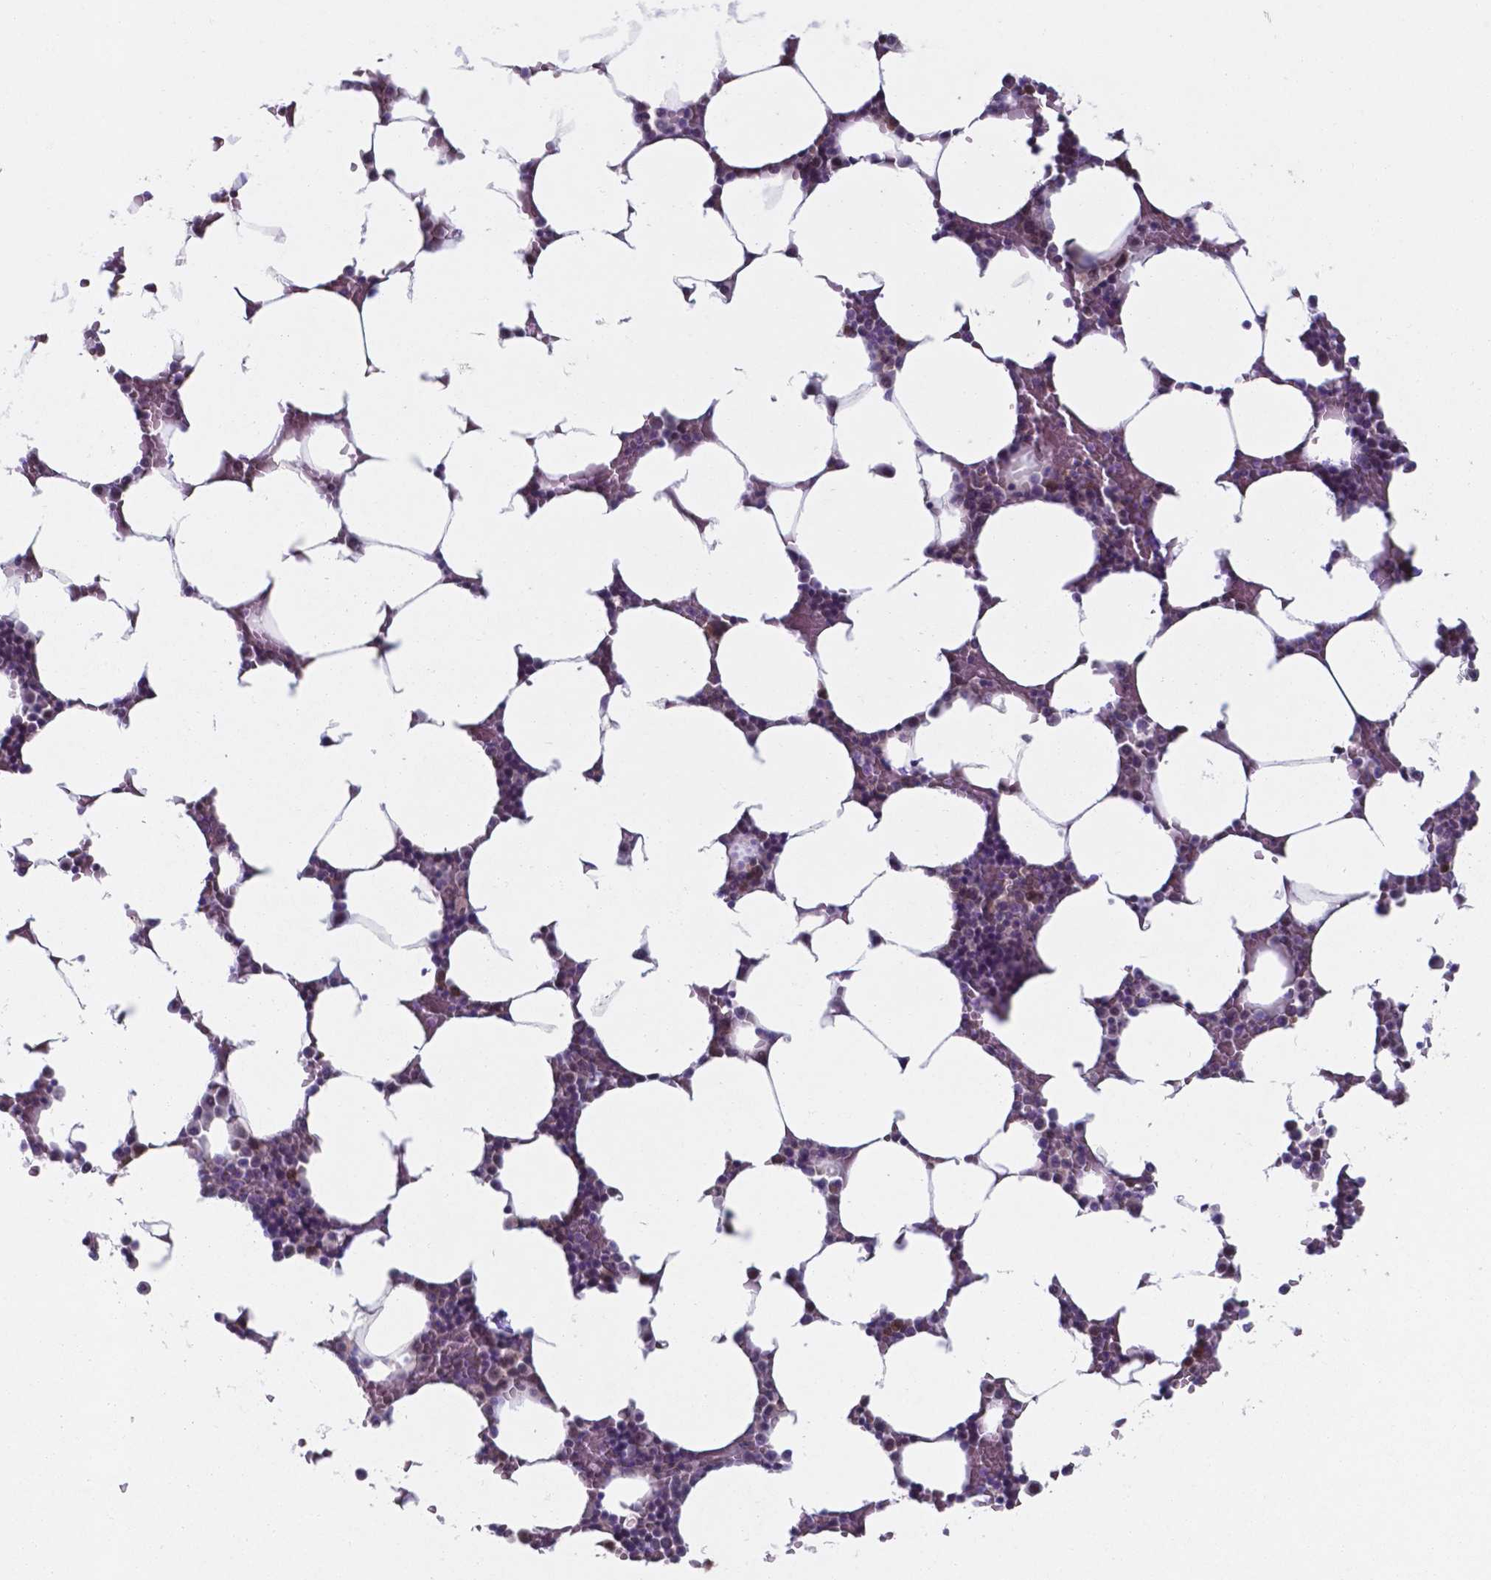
{"staining": {"intensity": "moderate", "quantity": "<25%", "location": "nuclear"}, "tissue": "bone marrow", "cell_type": "Hematopoietic cells", "image_type": "normal", "snomed": [{"axis": "morphology", "description": "Normal tissue, NOS"}, {"axis": "topography", "description": "Bone marrow"}], "caption": "A high-resolution image shows immunohistochemistry staining of unremarkable bone marrow, which demonstrates moderate nuclear expression in approximately <25% of hematopoietic cells. (Brightfield microscopy of DAB IHC at high magnification).", "gene": "UBE2E2", "patient": {"sex": "female", "age": 52}}